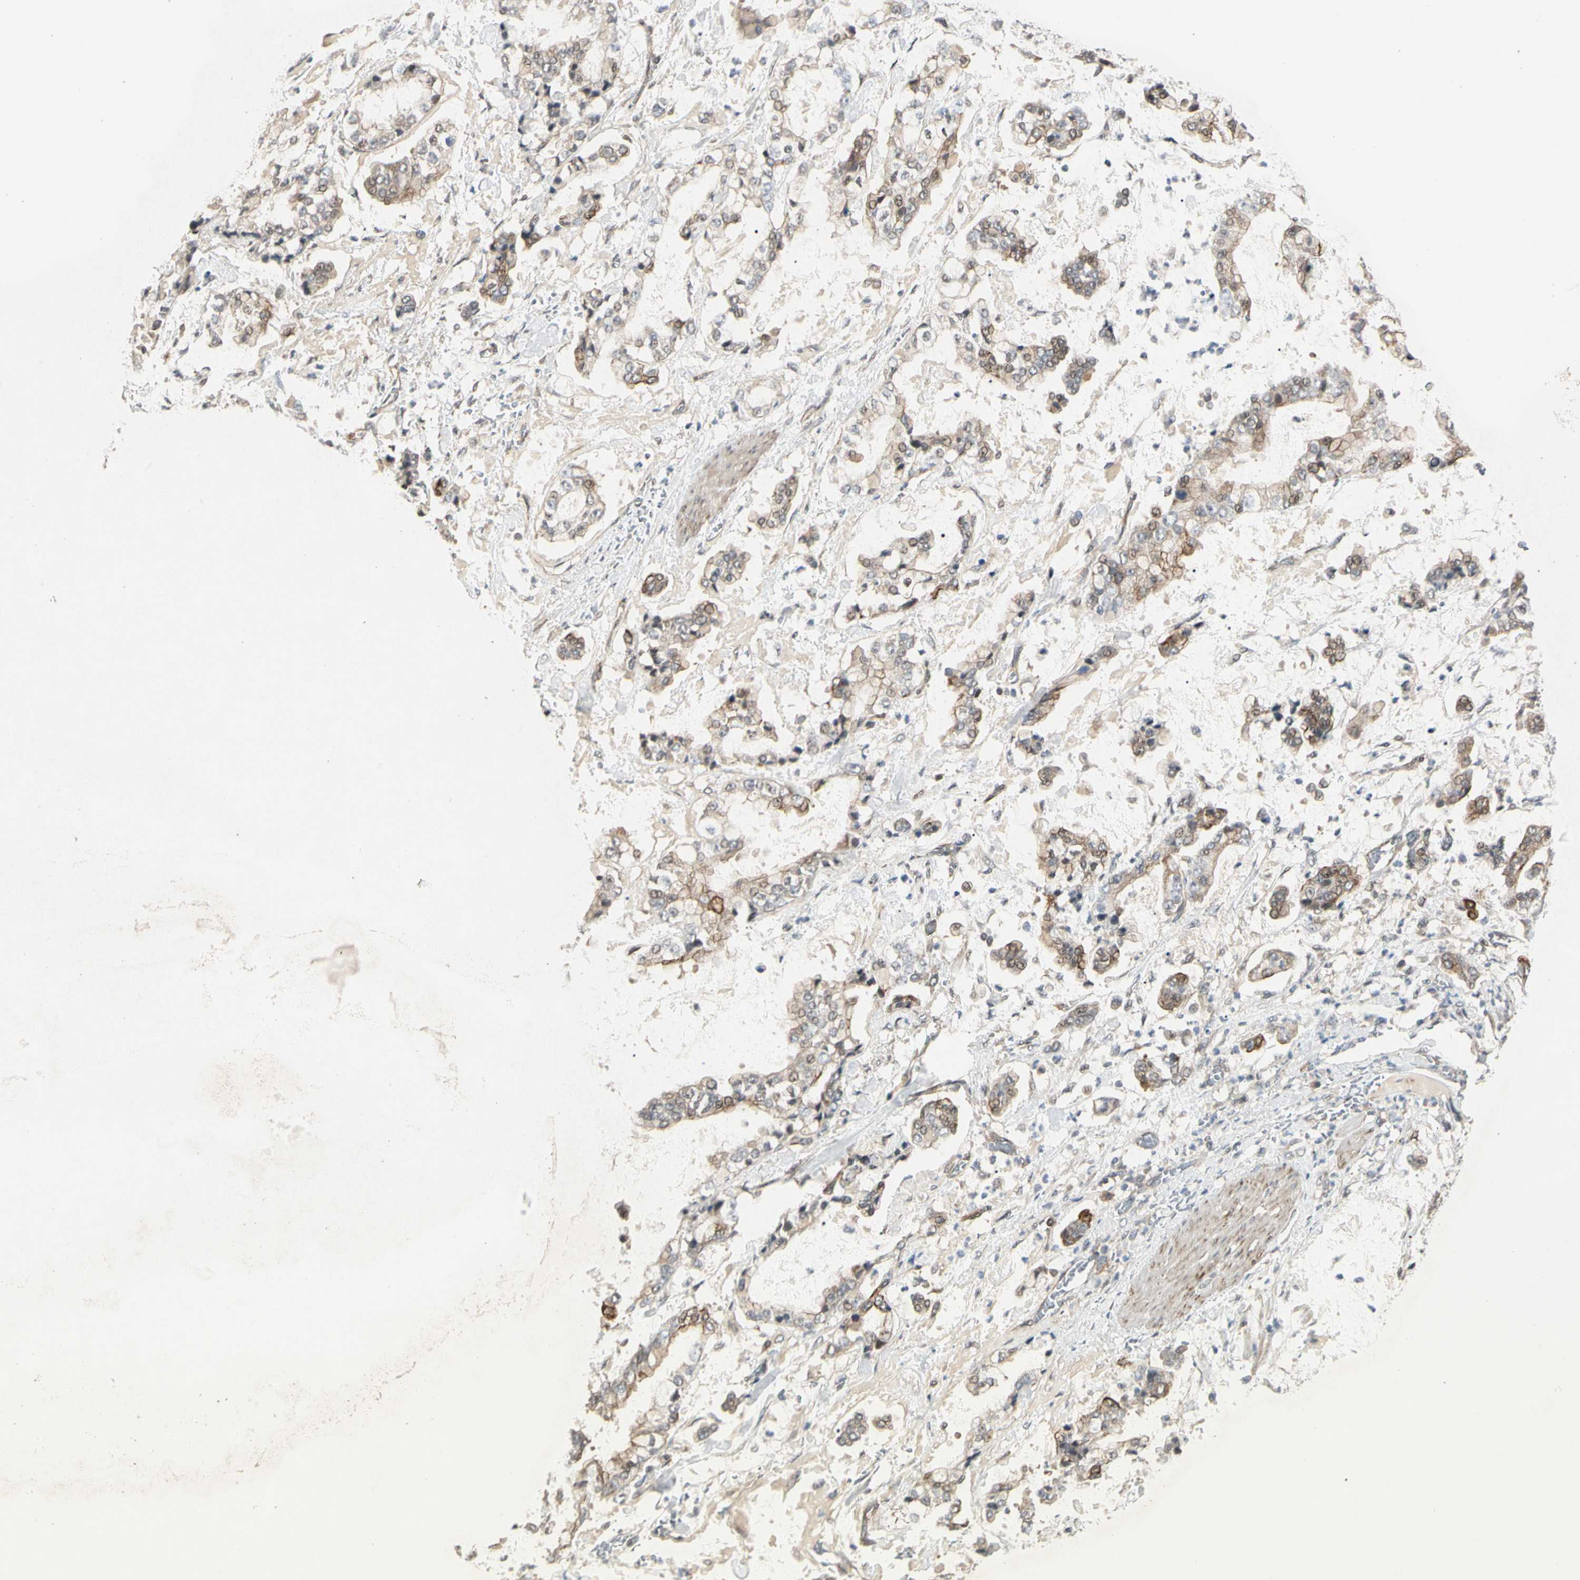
{"staining": {"intensity": "weak", "quantity": ">75%", "location": "cytoplasmic/membranous"}, "tissue": "stomach cancer", "cell_type": "Tumor cells", "image_type": "cancer", "snomed": [{"axis": "morphology", "description": "Normal tissue, NOS"}, {"axis": "morphology", "description": "Adenocarcinoma, NOS"}, {"axis": "topography", "description": "Stomach, upper"}, {"axis": "topography", "description": "Stomach"}], "caption": "DAB immunohistochemical staining of adenocarcinoma (stomach) shows weak cytoplasmic/membranous protein positivity in approximately >75% of tumor cells.", "gene": "ATG4C", "patient": {"sex": "male", "age": 76}}